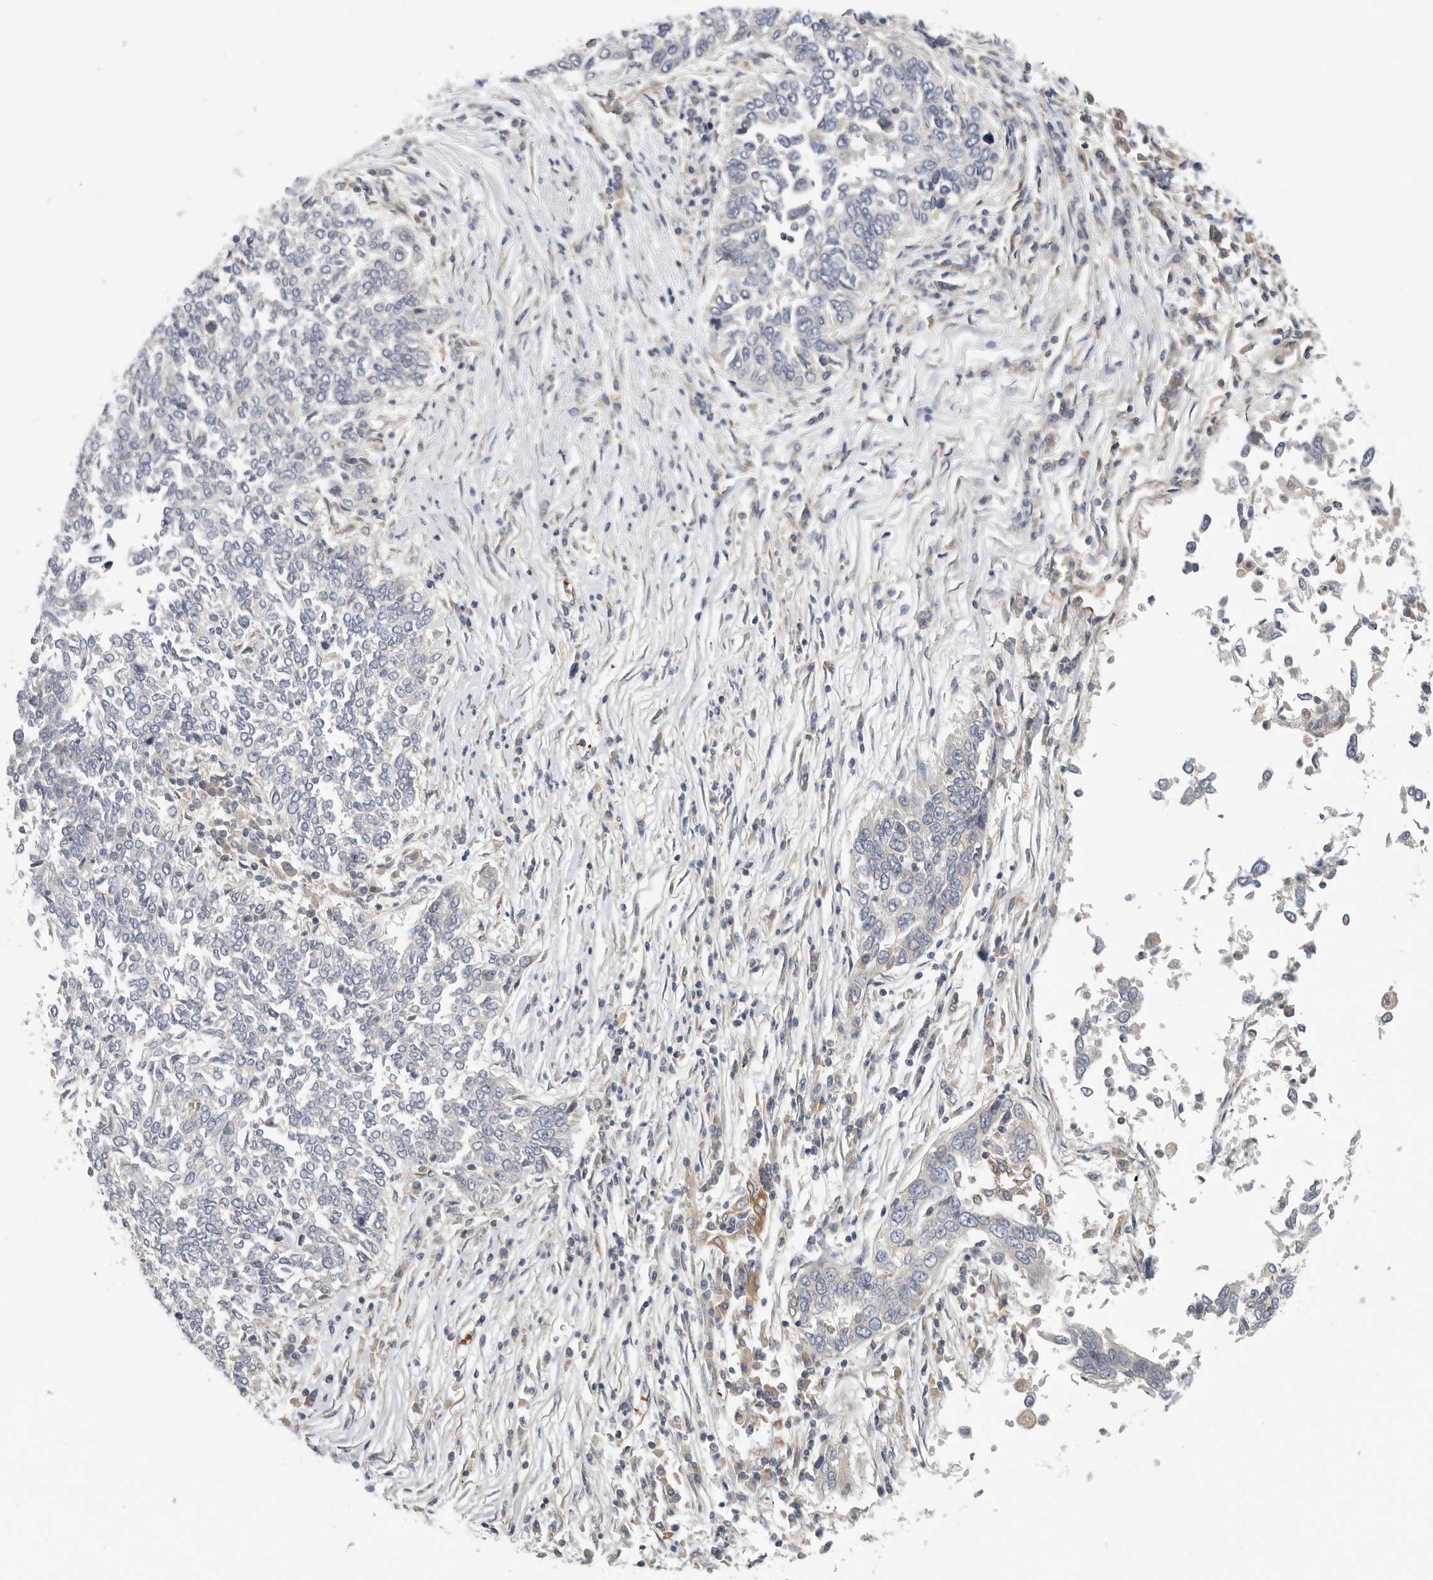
{"staining": {"intensity": "negative", "quantity": "none", "location": "none"}, "tissue": "lung cancer", "cell_type": "Tumor cells", "image_type": "cancer", "snomed": [{"axis": "morphology", "description": "Normal tissue, NOS"}, {"axis": "morphology", "description": "Squamous cell carcinoma, NOS"}, {"axis": "topography", "description": "Cartilage tissue"}, {"axis": "topography", "description": "Bronchus"}, {"axis": "topography", "description": "Lung"}, {"axis": "topography", "description": "Peripheral nerve tissue"}], "caption": "Tumor cells are negative for brown protein staining in lung cancer.", "gene": "BCAP29", "patient": {"sex": "female", "age": 49}}